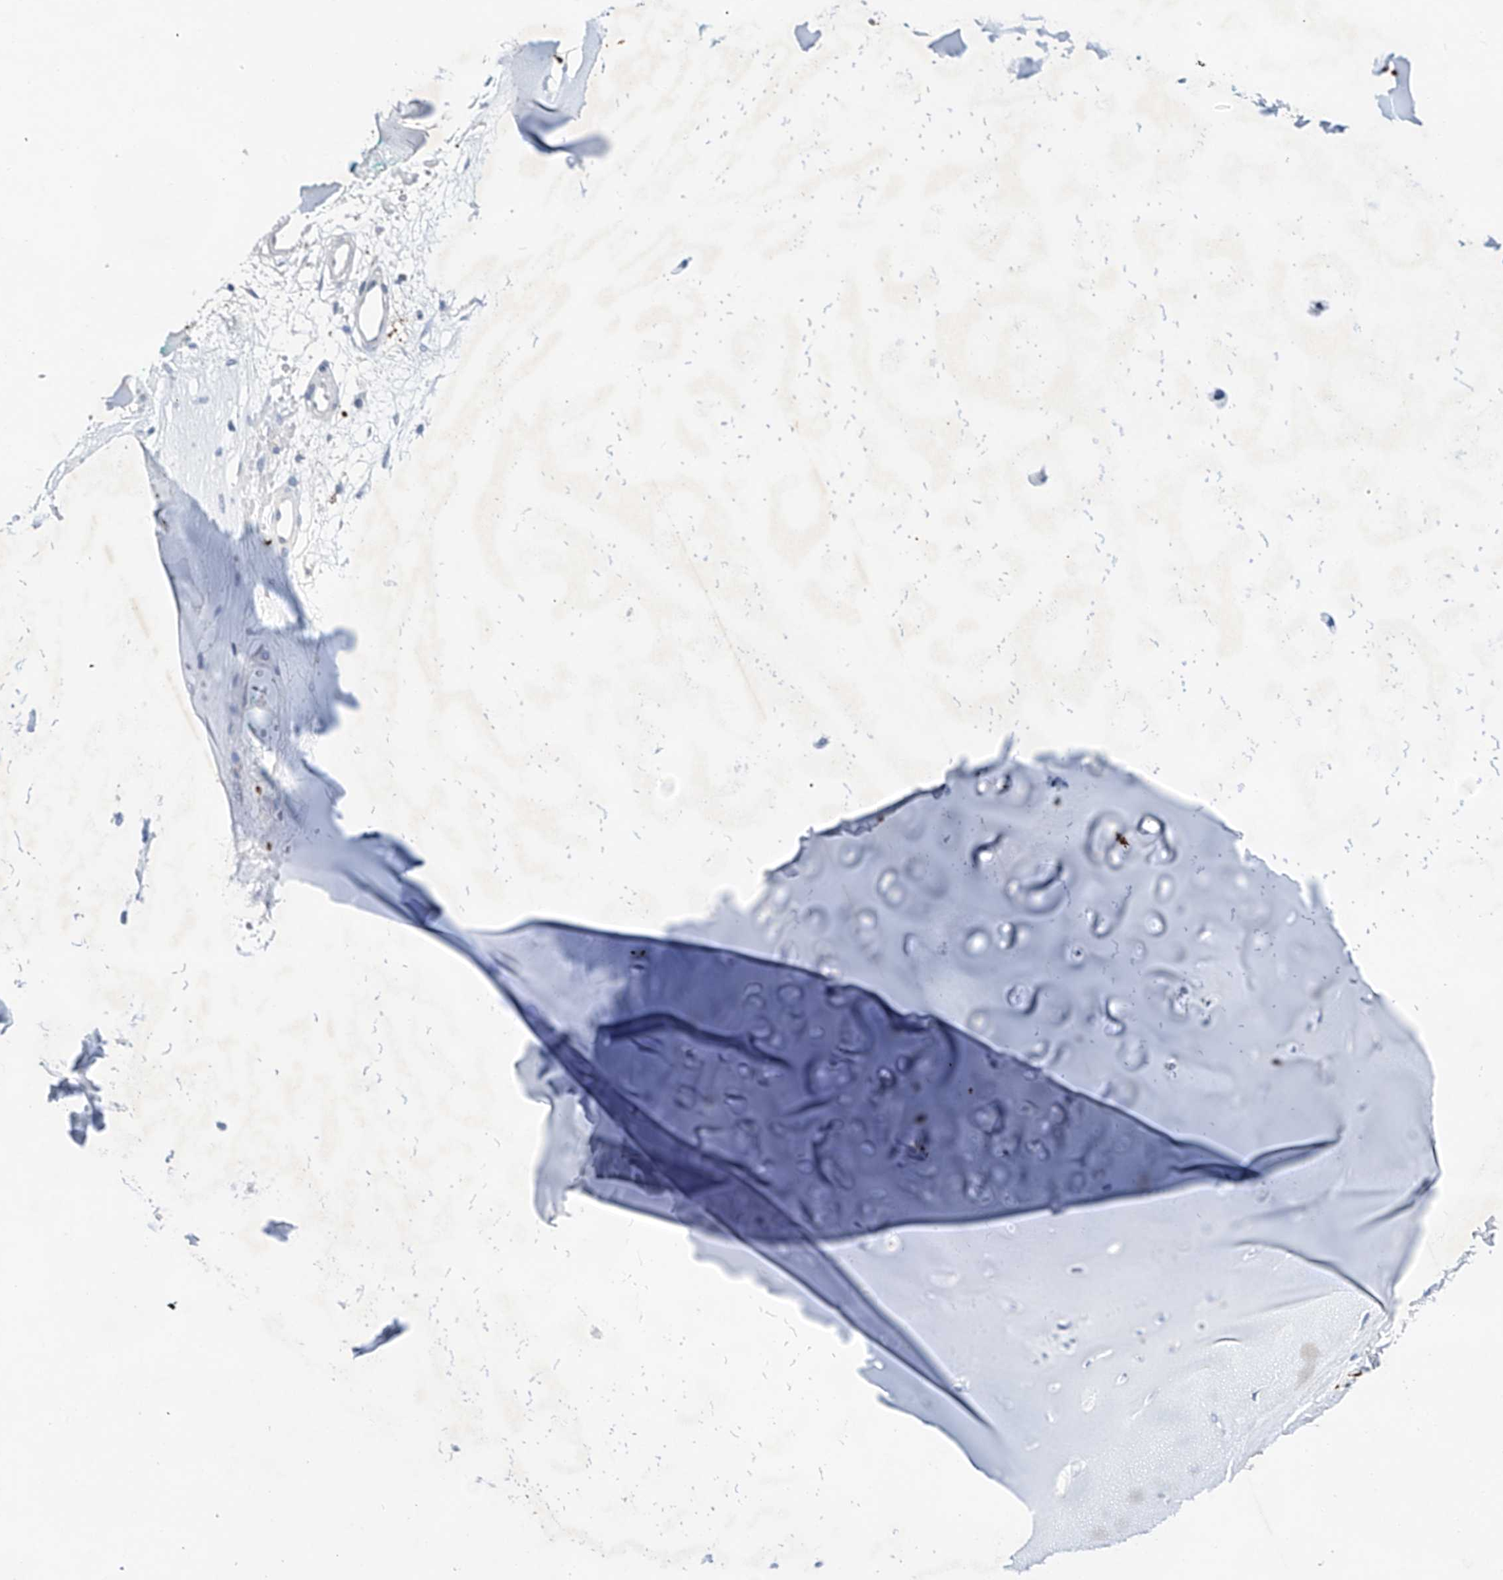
{"staining": {"intensity": "negative", "quantity": "none", "location": "none"}, "tissue": "adipose tissue", "cell_type": "Adipocytes", "image_type": "normal", "snomed": [{"axis": "morphology", "description": "Normal tissue, NOS"}, {"axis": "morphology", "description": "Basal cell carcinoma"}, {"axis": "topography", "description": "Cartilage tissue"}, {"axis": "topography", "description": "Nasopharynx"}, {"axis": "topography", "description": "Oral tissue"}], "caption": "Immunohistochemistry (IHC) micrograph of normal adipose tissue: adipose tissue stained with DAB (3,3'-diaminobenzidine) exhibits no significant protein staining in adipocytes.", "gene": "KLF15", "patient": {"sex": "female", "age": 77}}